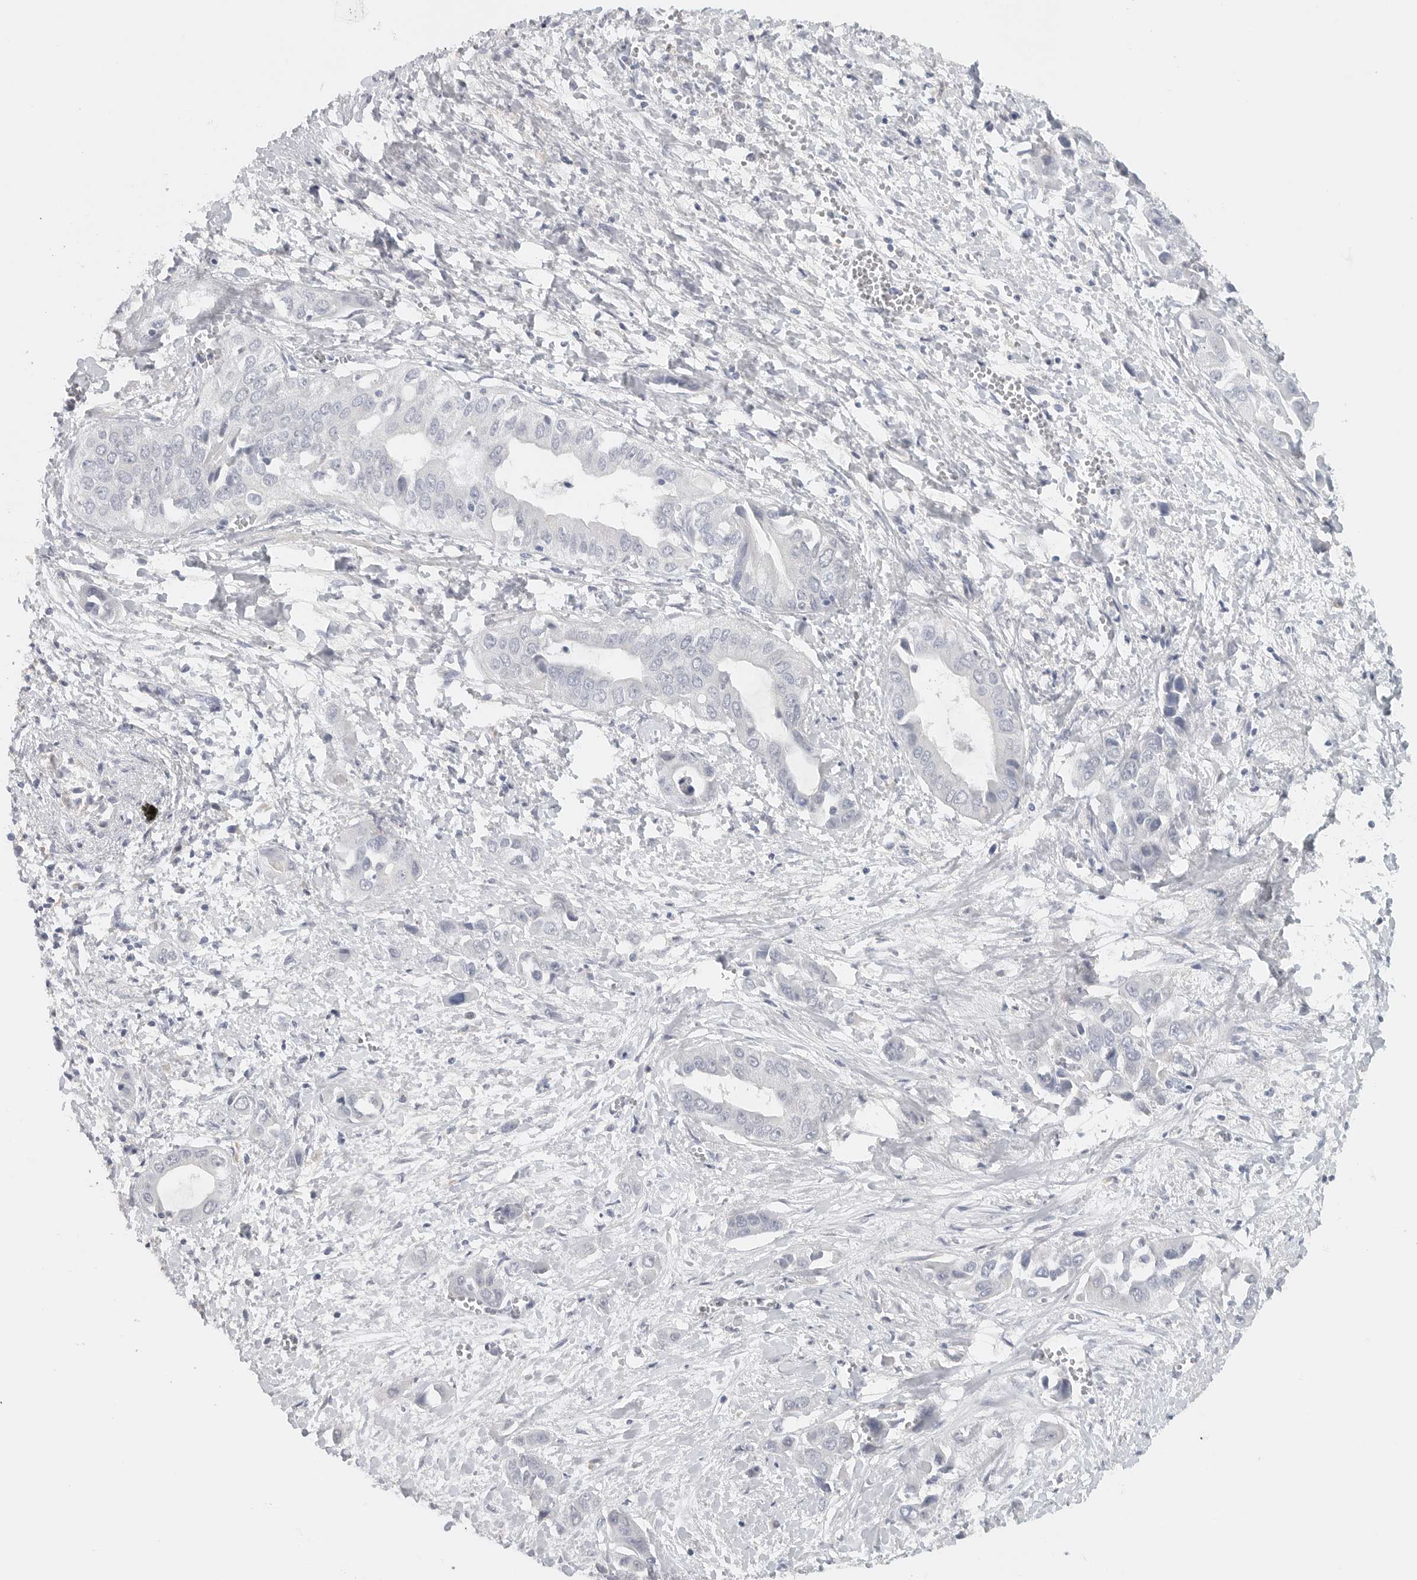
{"staining": {"intensity": "negative", "quantity": "none", "location": "none"}, "tissue": "liver cancer", "cell_type": "Tumor cells", "image_type": "cancer", "snomed": [{"axis": "morphology", "description": "Cholangiocarcinoma"}, {"axis": "topography", "description": "Liver"}], "caption": "Tumor cells show no significant expression in liver cancer. Brightfield microscopy of IHC stained with DAB (brown) and hematoxylin (blue), captured at high magnification.", "gene": "PAM", "patient": {"sex": "female", "age": 52}}